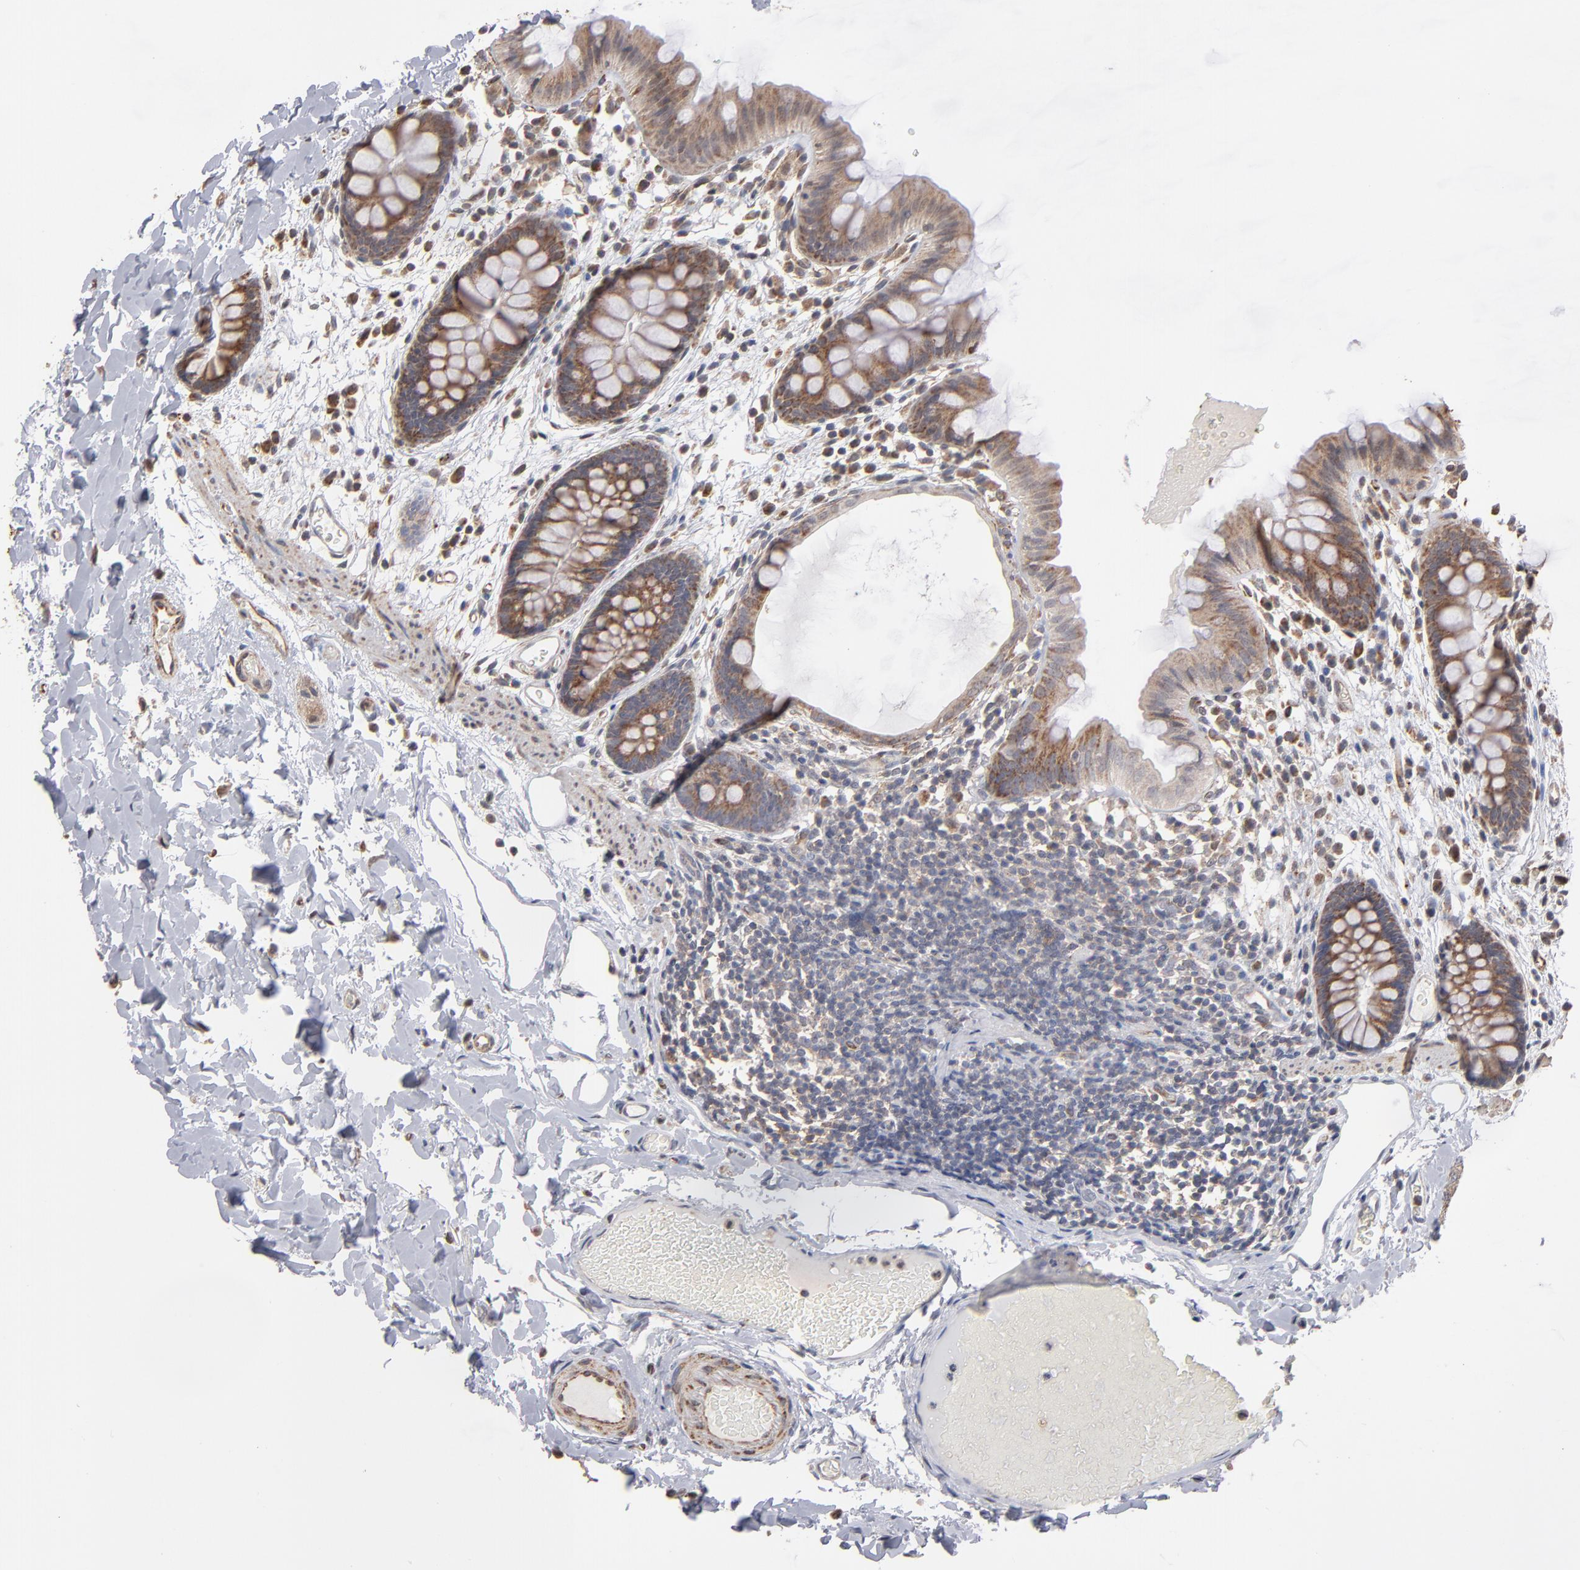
{"staining": {"intensity": "moderate", "quantity": ">75%", "location": "cytoplasmic/membranous"}, "tissue": "colon", "cell_type": "Endothelial cells", "image_type": "normal", "snomed": [{"axis": "morphology", "description": "Normal tissue, NOS"}, {"axis": "topography", "description": "Smooth muscle"}, {"axis": "topography", "description": "Colon"}], "caption": "This image shows normal colon stained with immunohistochemistry to label a protein in brown. The cytoplasmic/membranous of endothelial cells show moderate positivity for the protein. Nuclei are counter-stained blue.", "gene": "MIPOL1", "patient": {"sex": "male", "age": 67}}